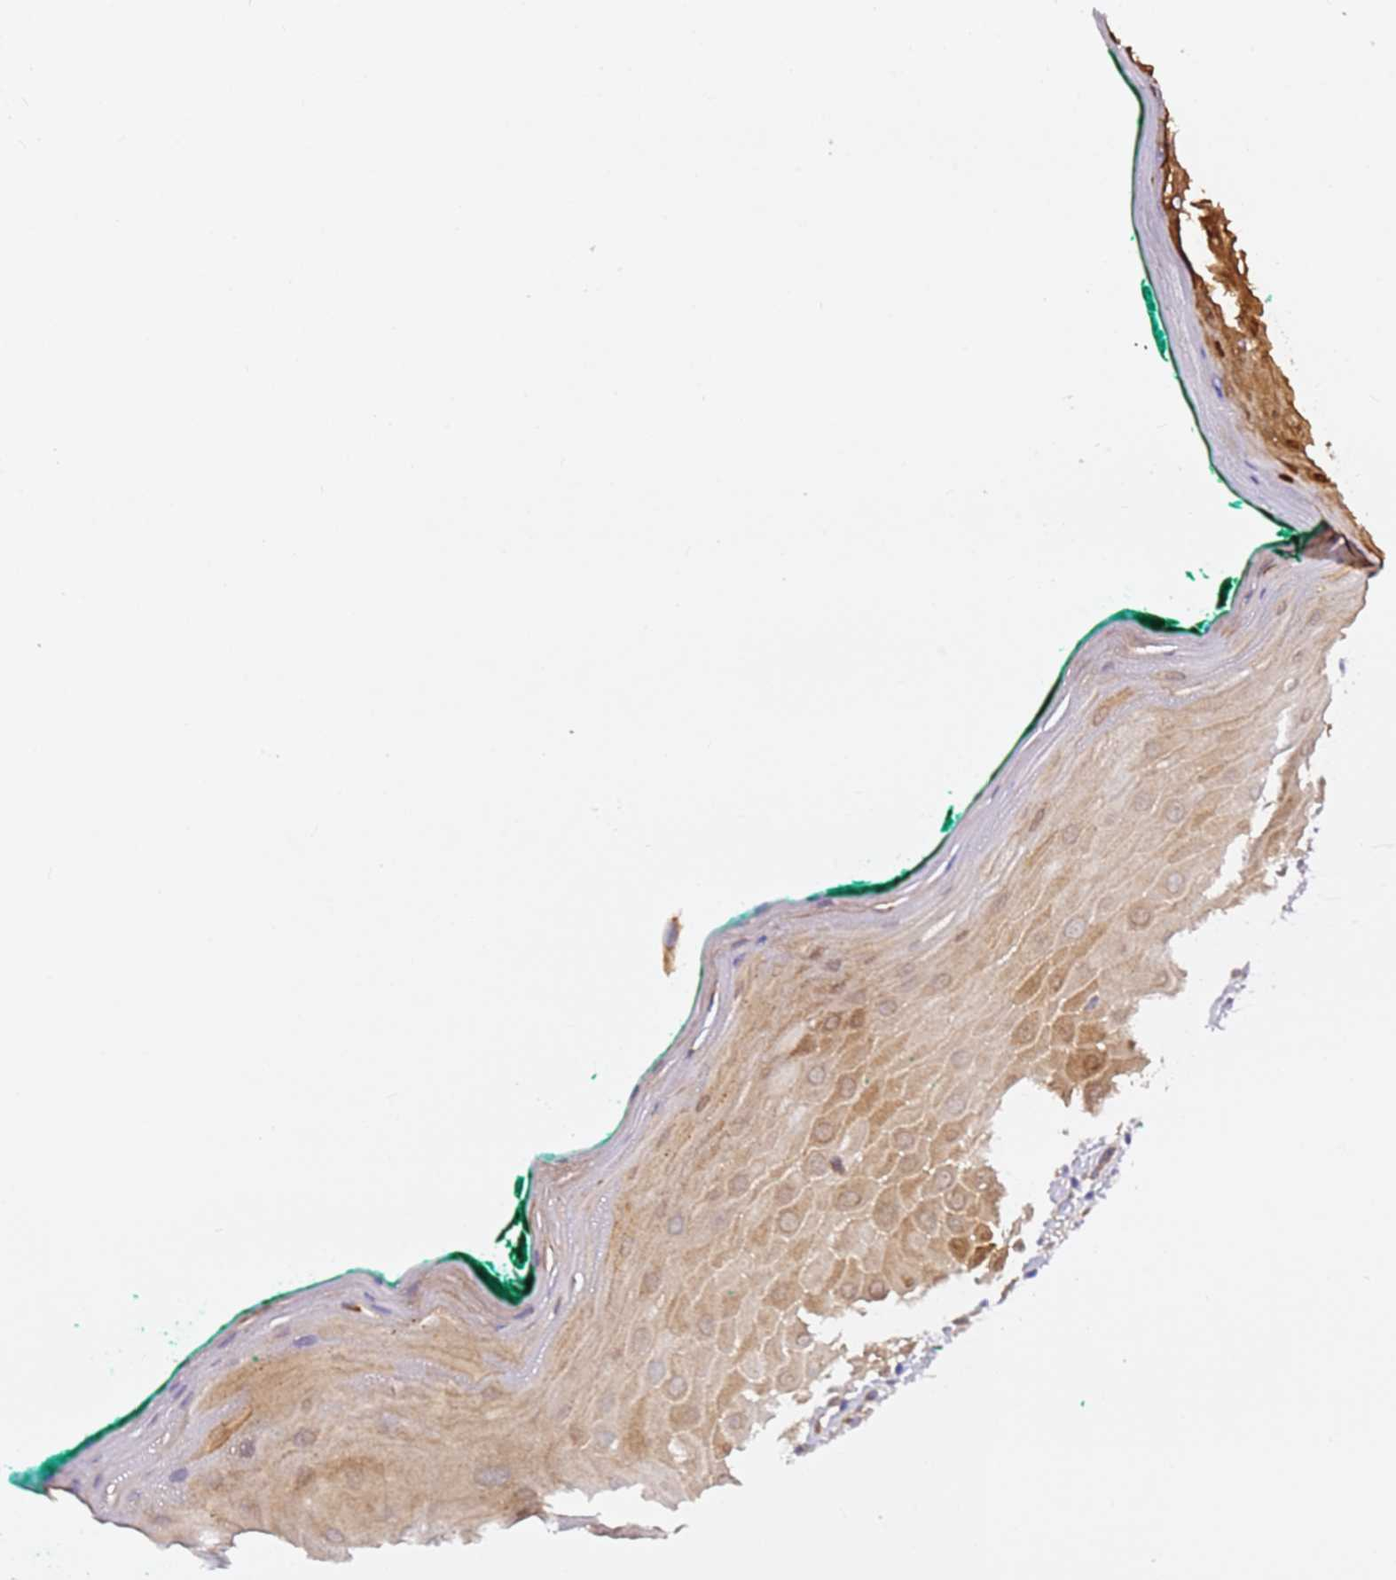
{"staining": {"intensity": "moderate", "quantity": ">75%", "location": "cytoplasmic/membranous"}, "tissue": "oral mucosa", "cell_type": "Squamous epithelial cells", "image_type": "normal", "snomed": [{"axis": "morphology", "description": "Normal tissue, NOS"}, {"axis": "topography", "description": "Oral tissue"}], "caption": "Oral mucosa stained with immunohistochemistry (IHC) shows moderate cytoplasmic/membranous positivity in approximately >75% of squamous epithelial cells. (Brightfield microscopy of DAB IHC at high magnification).", "gene": "KIF7", "patient": {"sex": "female", "age": 70}}